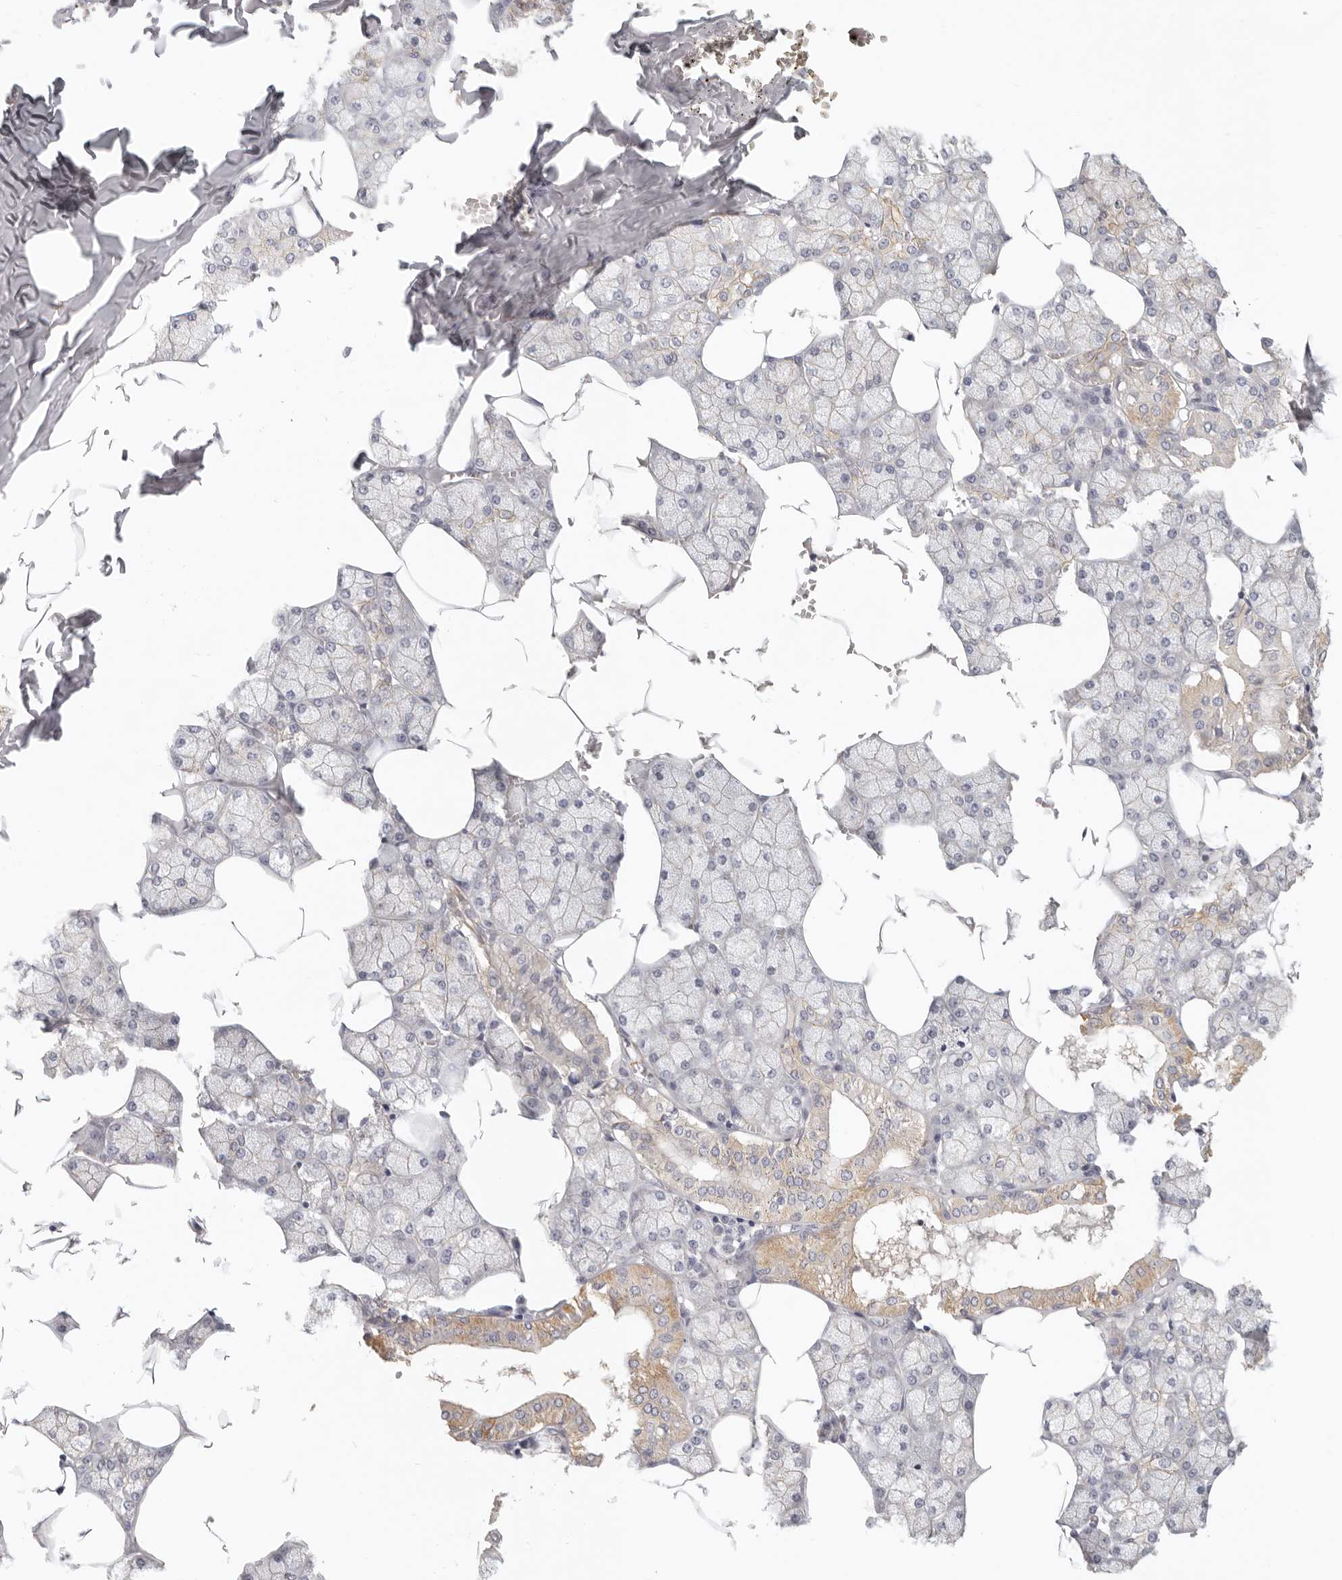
{"staining": {"intensity": "moderate", "quantity": "25%-75%", "location": "cytoplasmic/membranous"}, "tissue": "salivary gland", "cell_type": "Glandular cells", "image_type": "normal", "snomed": [{"axis": "morphology", "description": "Normal tissue, NOS"}, {"axis": "topography", "description": "Salivary gland"}], "caption": "Immunohistochemistry (IHC) staining of benign salivary gland, which demonstrates medium levels of moderate cytoplasmic/membranous expression in about 25%-75% of glandular cells indicating moderate cytoplasmic/membranous protein positivity. The staining was performed using DAB (3,3'-diaminobenzidine) (brown) for protein detection and nuclei were counterstained in hematoxylin (blue).", "gene": "ANXA9", "patient": {"sex": "male", "age": 62}}